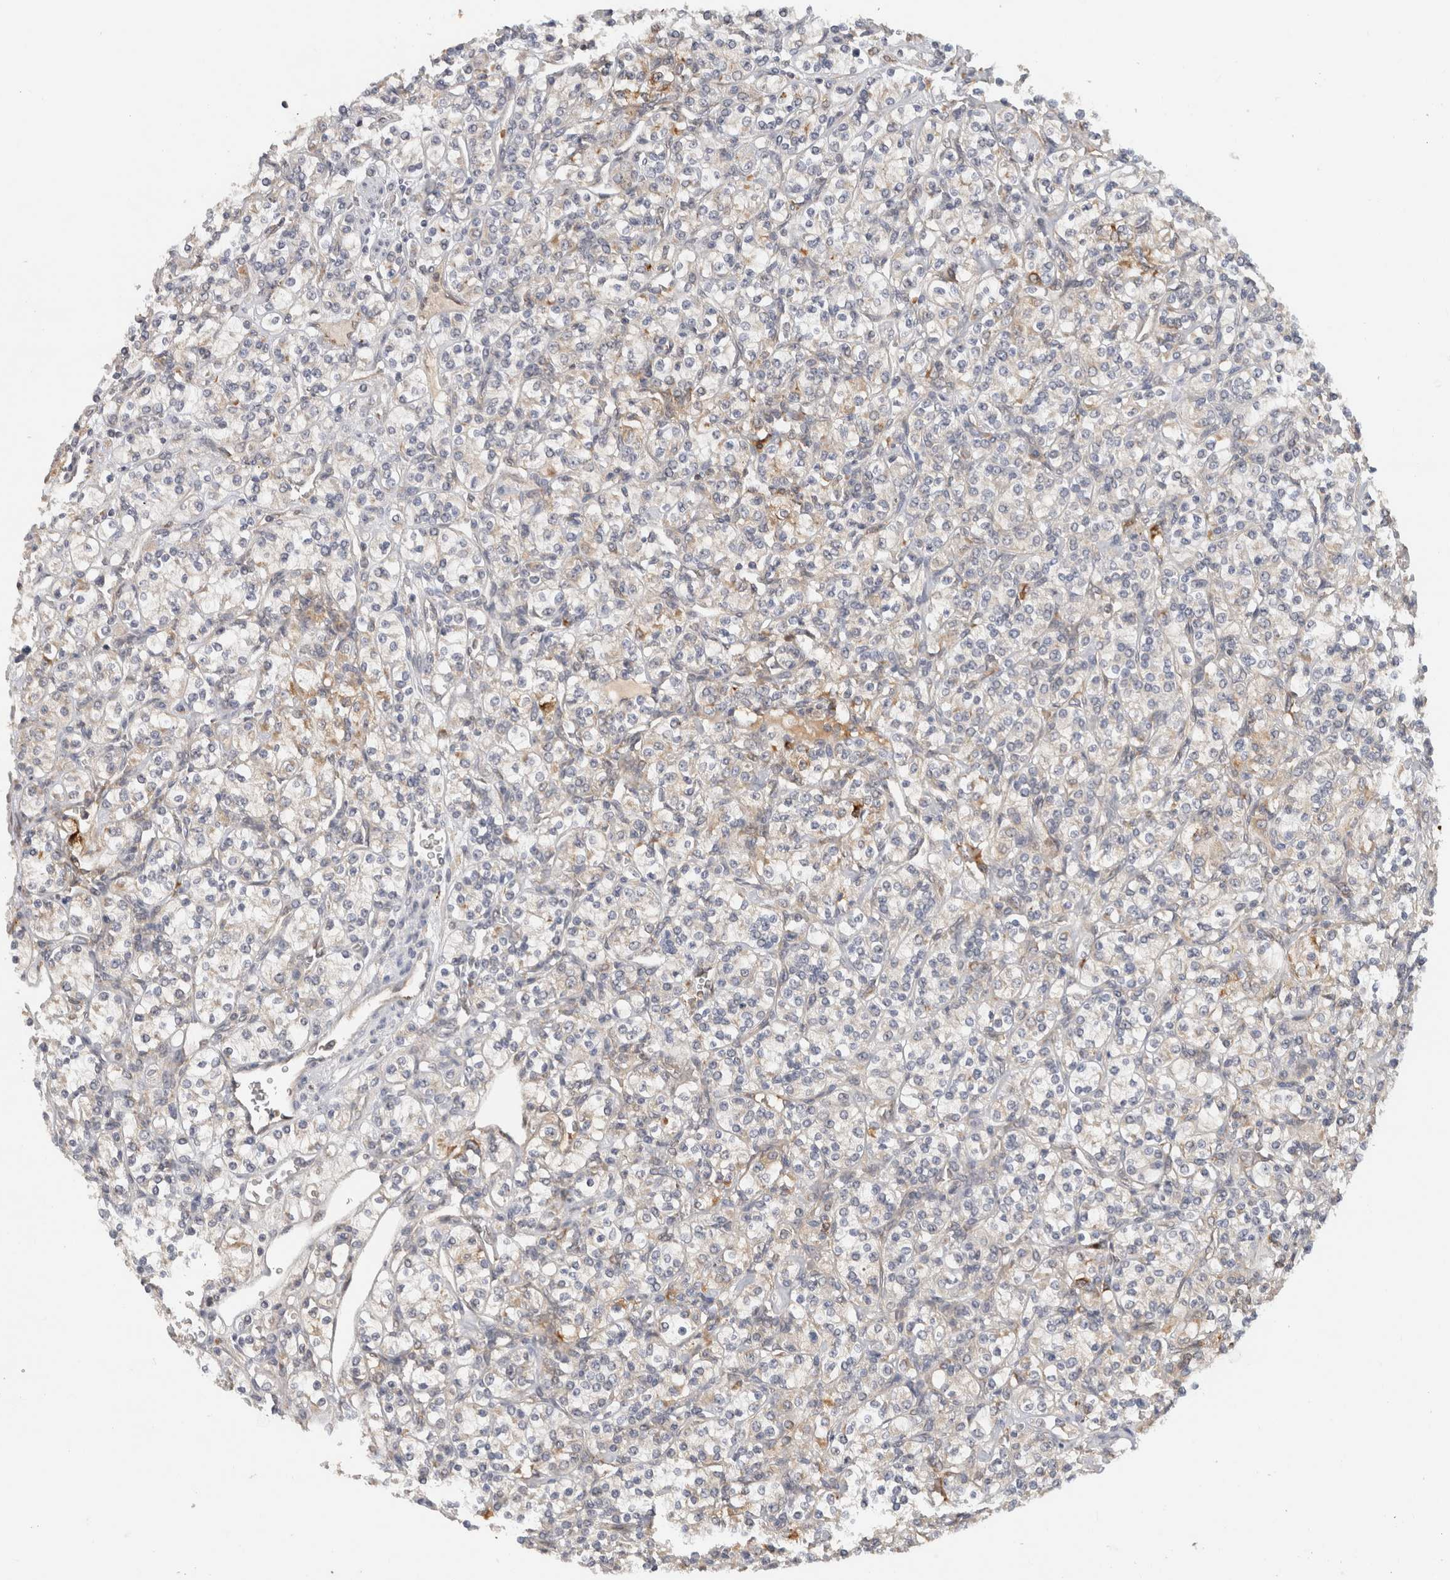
{"staining": {"intensity": "moderate", "quantity": "<25%", "location": "cytoplasmic/membranous"}, "tissue": "renal cancer", "cell_type": "Tumor cells", "image_type": "cancer", "snomed": [{"axis": "morphology", "description": "Adenocarcinoma, NOS"}, {"axis": "topography", "description": "Kidney"}], "caption": "Protein staining demonstrates moderate cytoplasmic/membranous staining in approximately <25% of tumor cells in adenocarcinoma (renal).", "gene": "APOL2", "patient": {"sex": "male", "age": 77}}